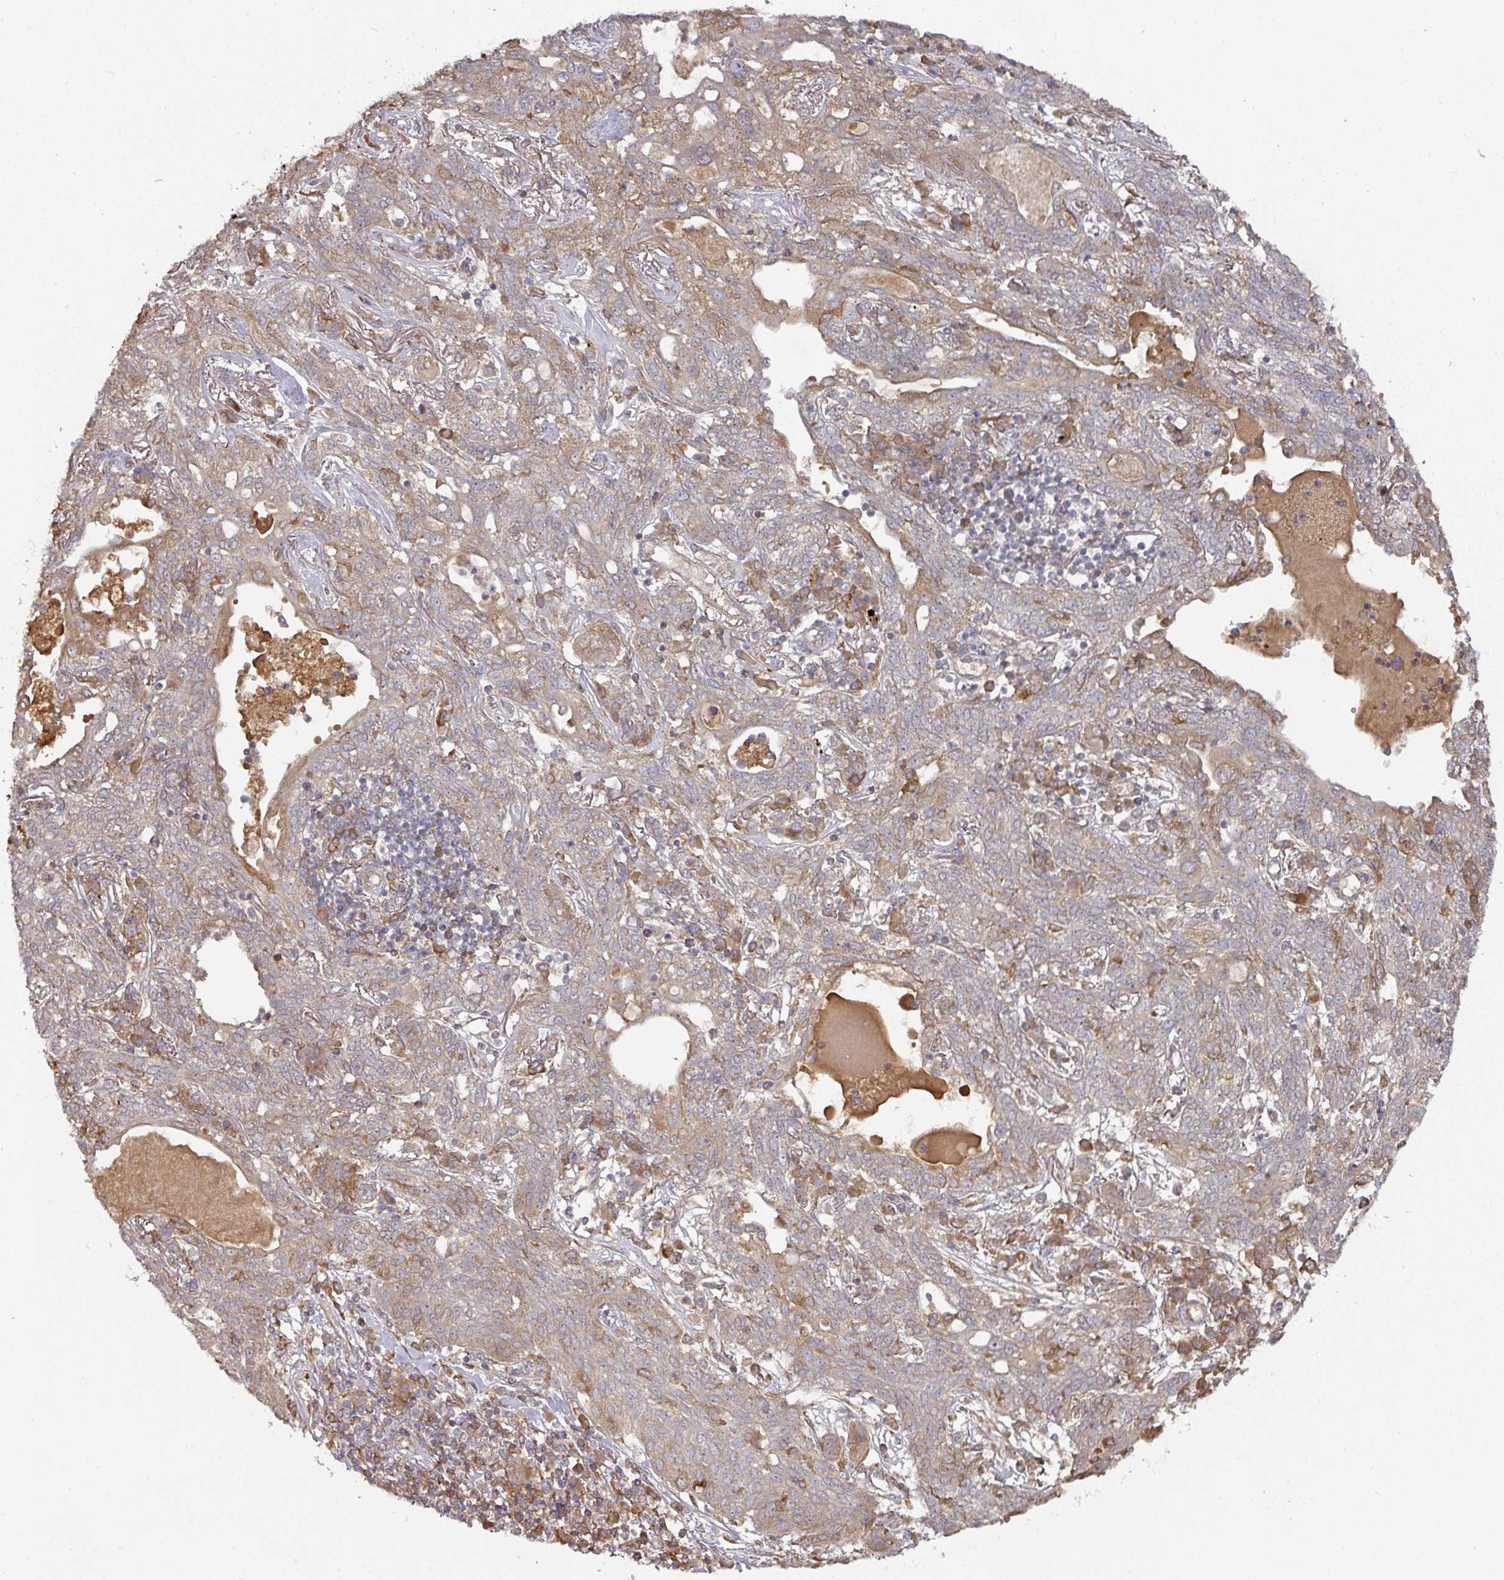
{"staining": {"intensity": "moderate", "quantity": "25%-75%", "location": "cytoplasmic/membranous"}, "tissue": "lung cancer", "cell_type": "Tumor cells", "image_type": "cancer", "snomed": [{"axis": "morphology", "description": "Squamous cell carcinoma, NOS"}, {"axis": "topography", "description": "Lung"}], "caption": "The micrograph exhibits staining of squamous cell carcinoma (lung), revealing moderate cytoplasmic/membranous protein expression (brown color) within tumor cells.", "gene": "CEP95", "patient": {"sex": "female", "age": 70}}